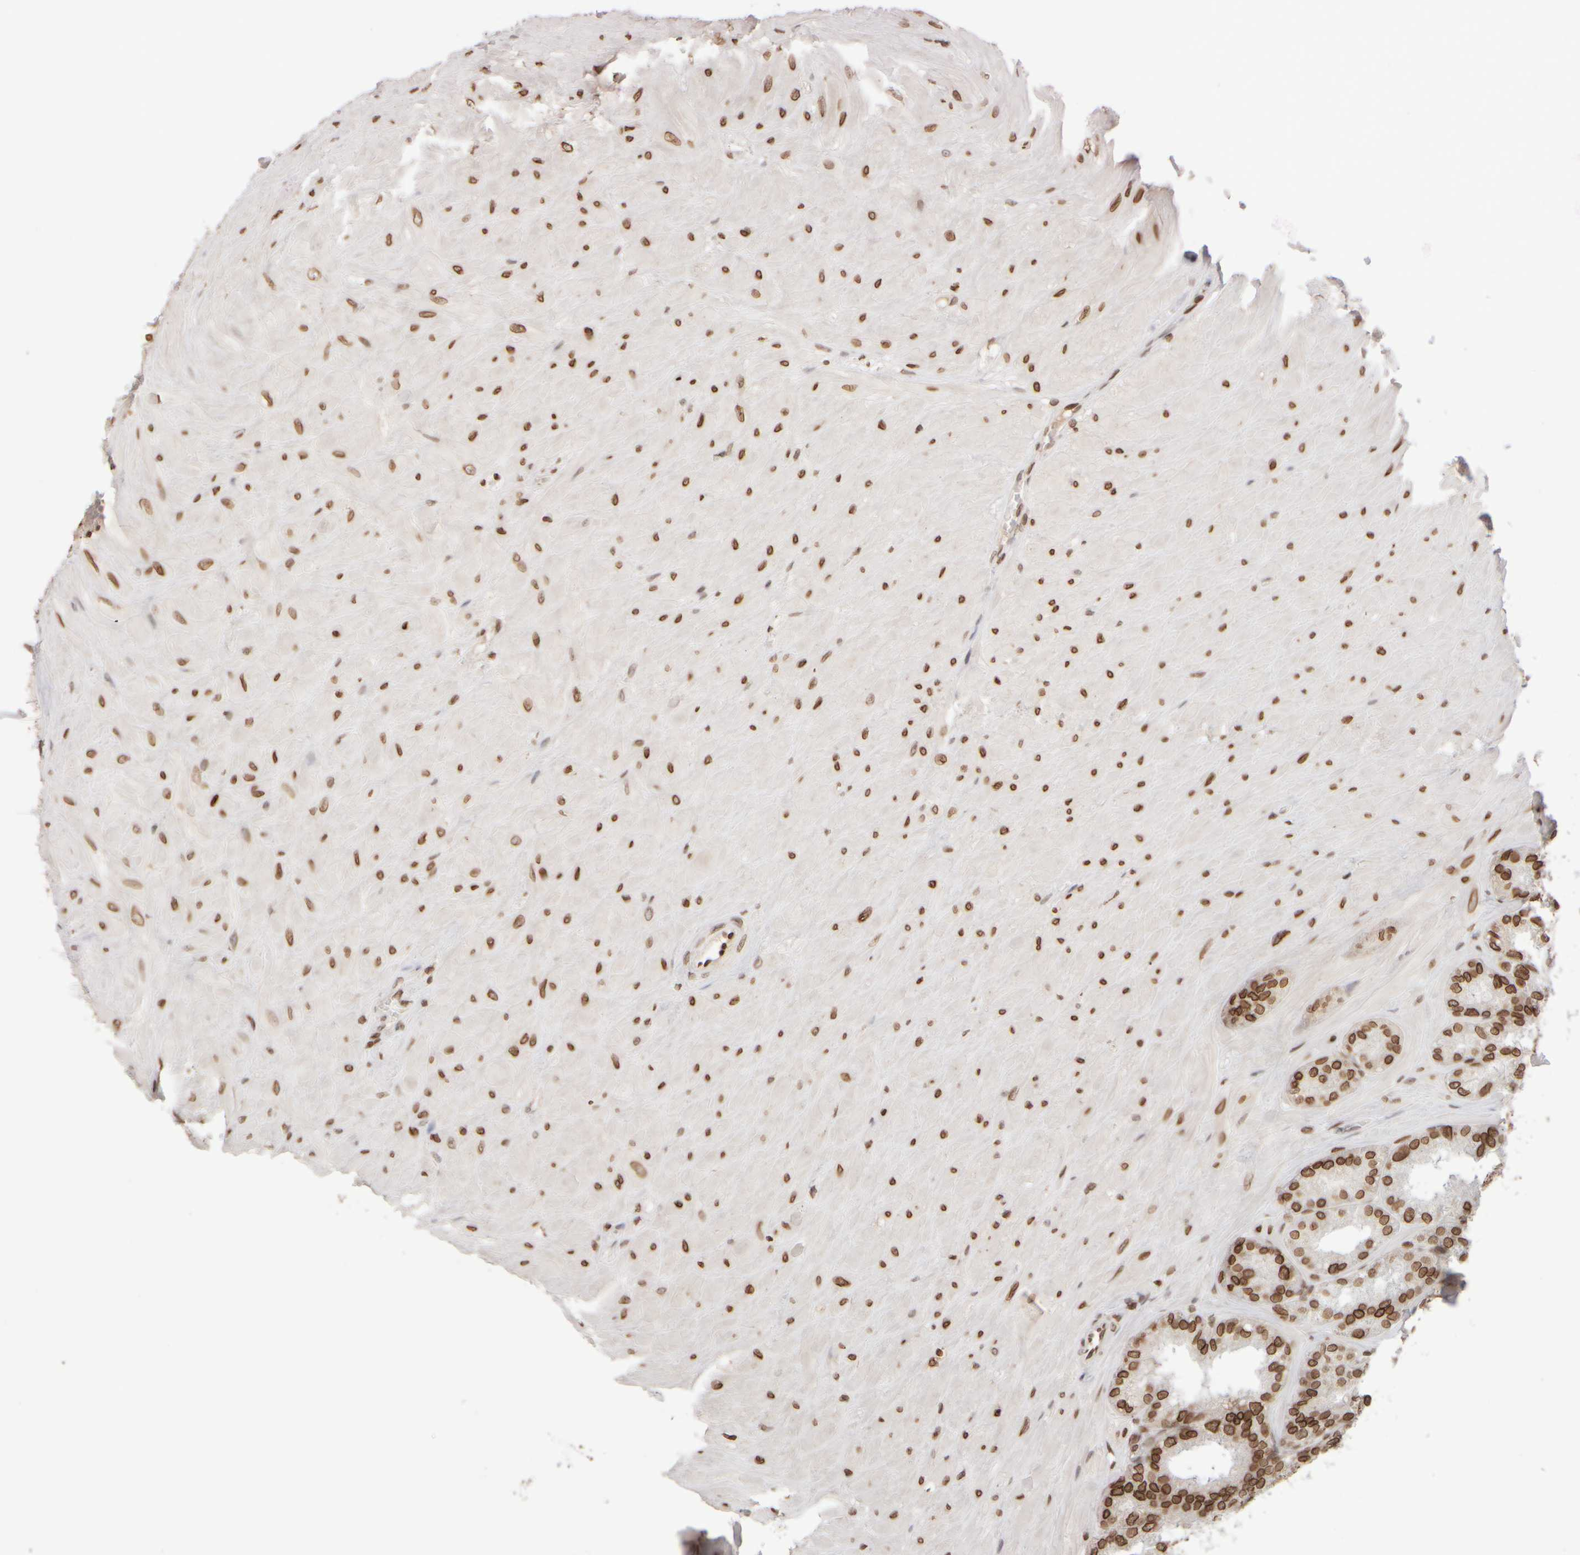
{"staining": {"intensity": "strong", "quantity": ">75%", "location": "cytoplasmic/membranous,nuclear"}, "tissue": "seminal vesicle", "cell_type": "Glandular cells", "image_type": "normal", "snomed": [{"axis": "morphology", "description": "Normal tissue, NOS"}, {"axis": "topography", "description": "Prostate"}, {"axis": "topography", "description": "Seminal veicle"}], "caption": "High-magnification brightfield microscopy of normal seminal vesicle stained with DAB (3,3'-diaminobenzidine) (brown) and counterstained with hematoxylin (blue). glandular cells exhibit strong cytoplasmic/membranous,nuclear expression is appreciated in about>75% of cells. The protein is shown in brown color, while the nuclei are stained blue.", "gene": "ZC3HC1", "patient": {"sex": "male", "age": 51}}